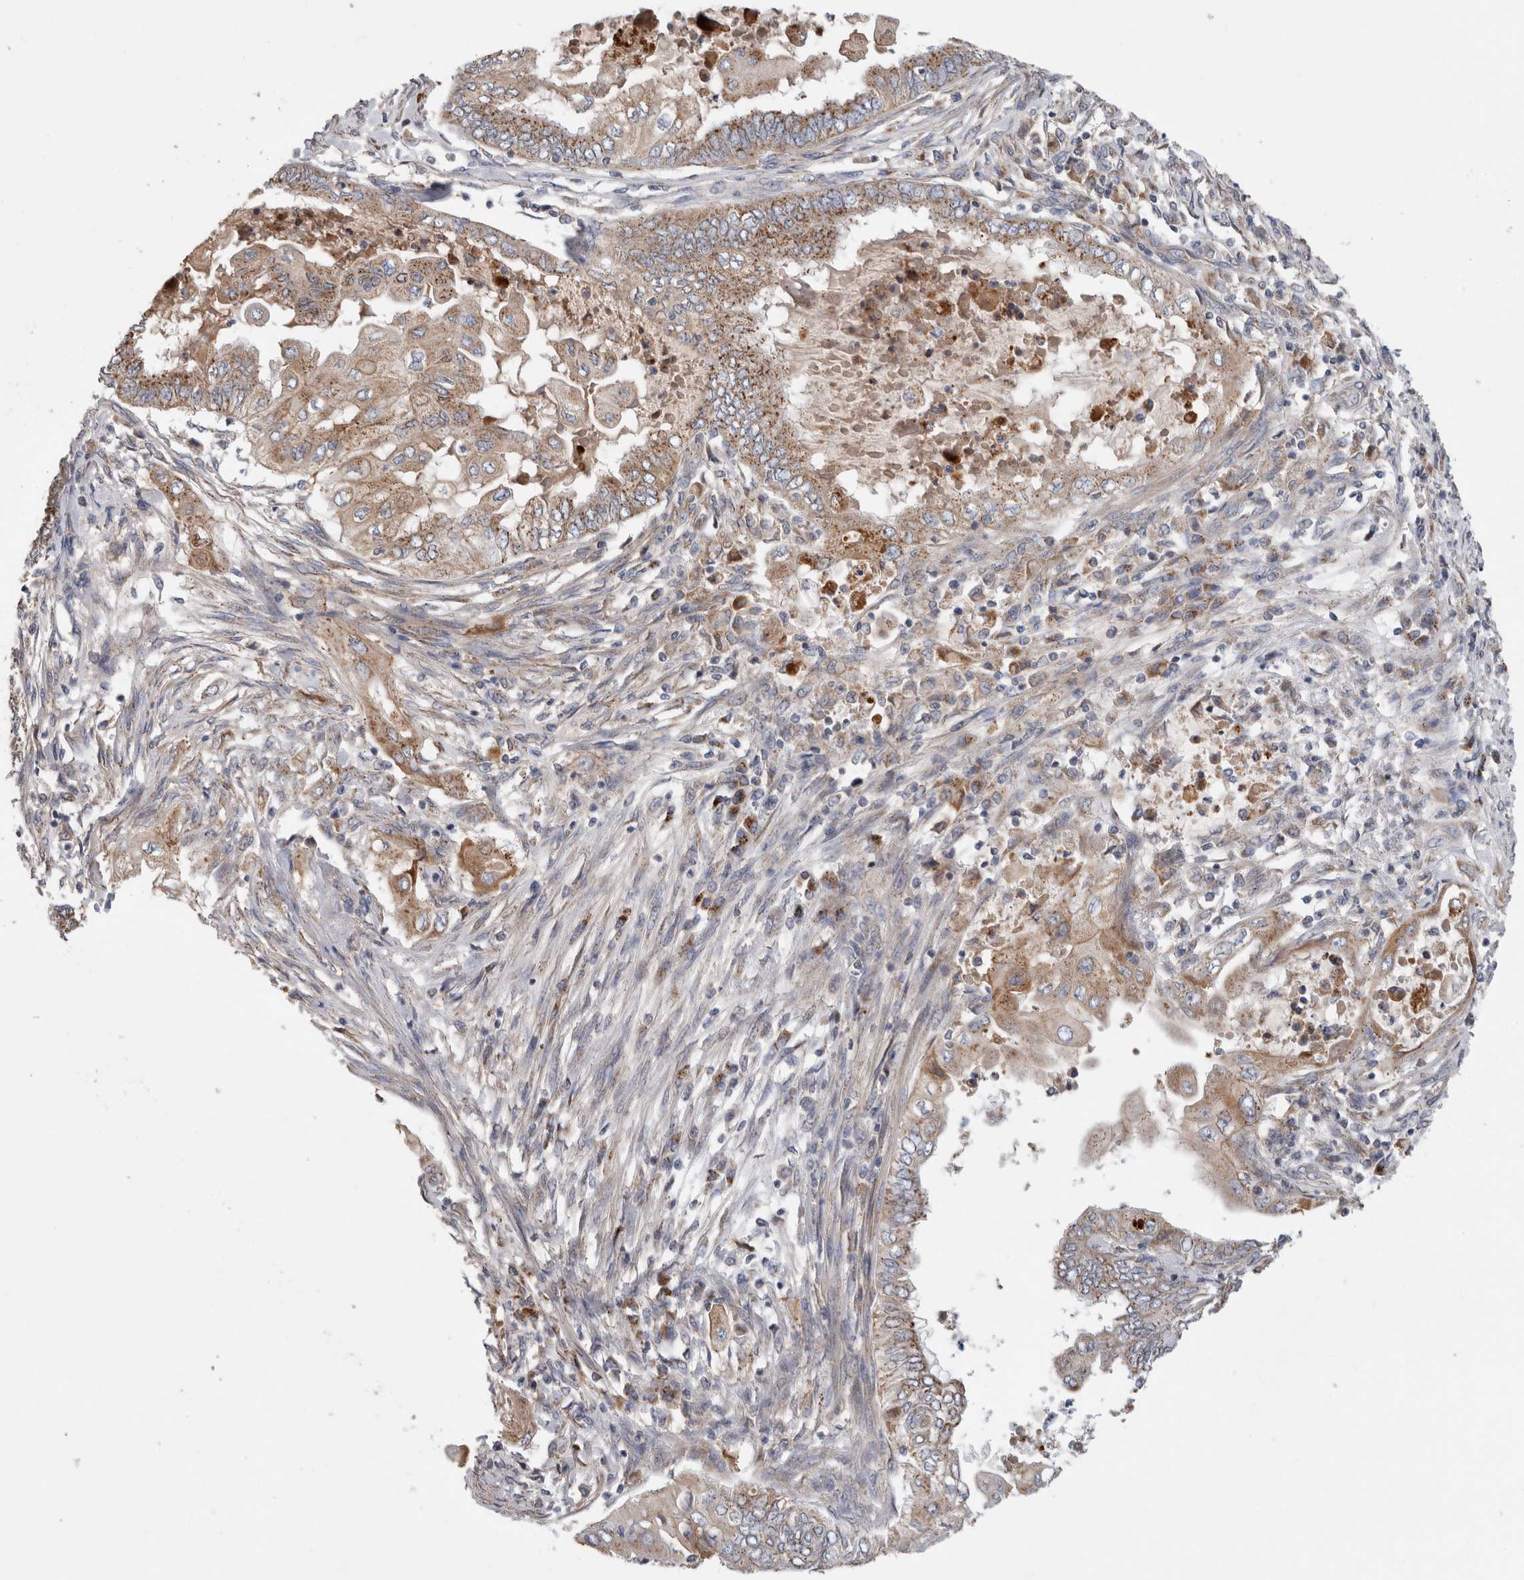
{"staining": {"intensity": "weak", "quantity": ">75%", "location": "cytoplasmic/membranous"}, "tissue": "endometrial cancer", "cell_type": "Tumor cells", "image_type": "cancer", "snomed": [{"axis": "morphology", "description": "Adenocarcinoma, NOS"}, {"axis": "topography", "description": "Uterus"}, {"axis": "topography", "description": "Endometrium"}], "caption": "Protein expression analysis of human adenocarcinoma (endometrial) reveals weak cytoplasmic/membranous positivity in about >75% of tumor cells.", "gene": "IARS2", "patient": {"sex": "female", "age": 70}}